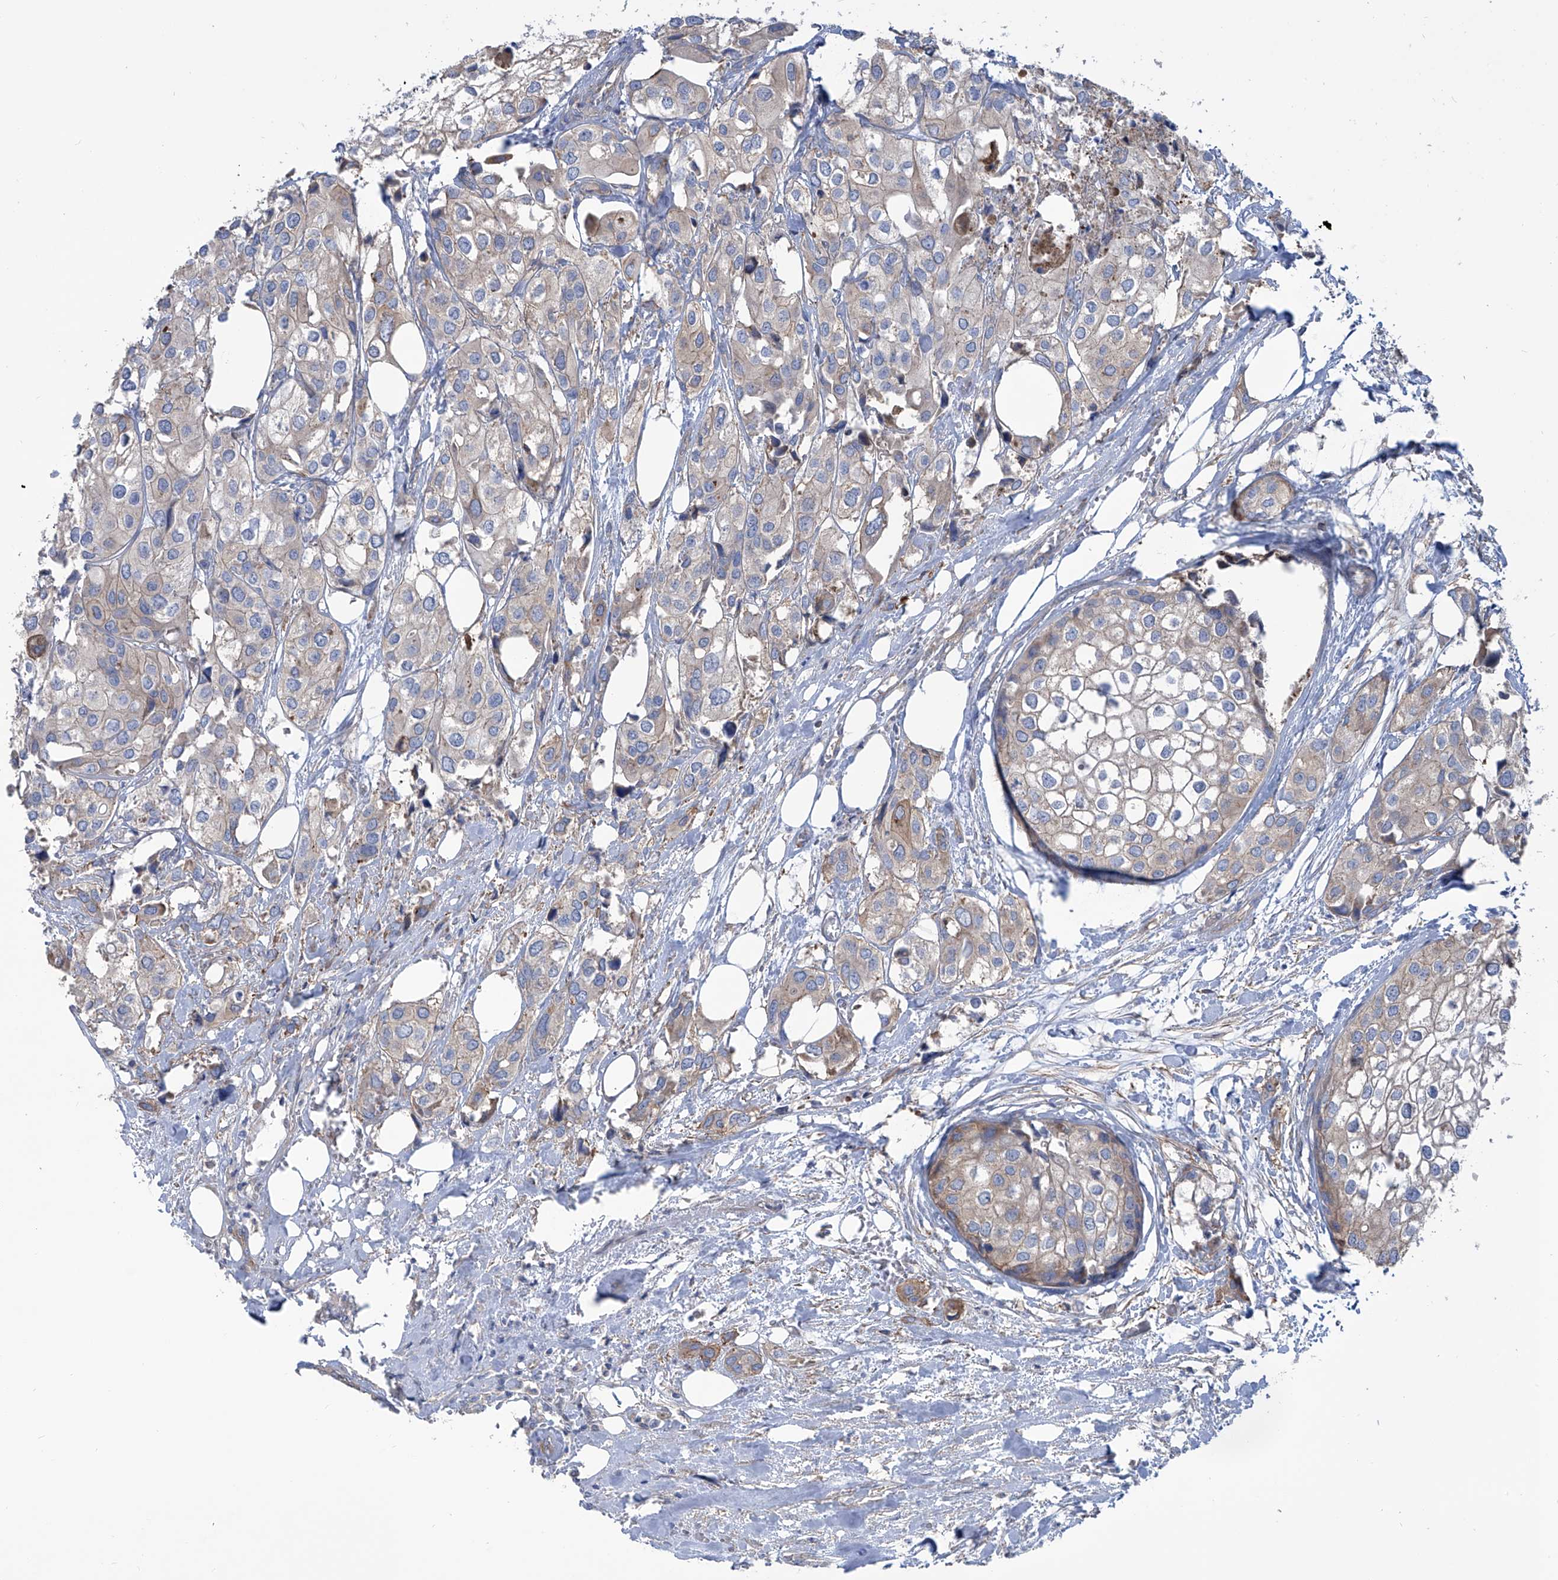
{"staining": {"intensity": "weak", "quantity": "<25%", "location": "cytoplasmic/membranous"}, "tissue": "urothelial cancer", "cell_type": "Tumor cells", "image_type": "cancer", "snomed": [{"axis": "morphology", "description": "Urothelial carcinoma, High grade"}, {"axis": "topography", "description": "Urinary bladder"}], "caption": "IHC micrograph of human urothelial cancer stained for a protein (brown), which reveals no expression in tumor cells. (DAB (3,3'-diaminobenzidine) immunohistochemistry, high magnification).", "gene": "TMEM209", "patient": {"sex": "male", "age": 64}}